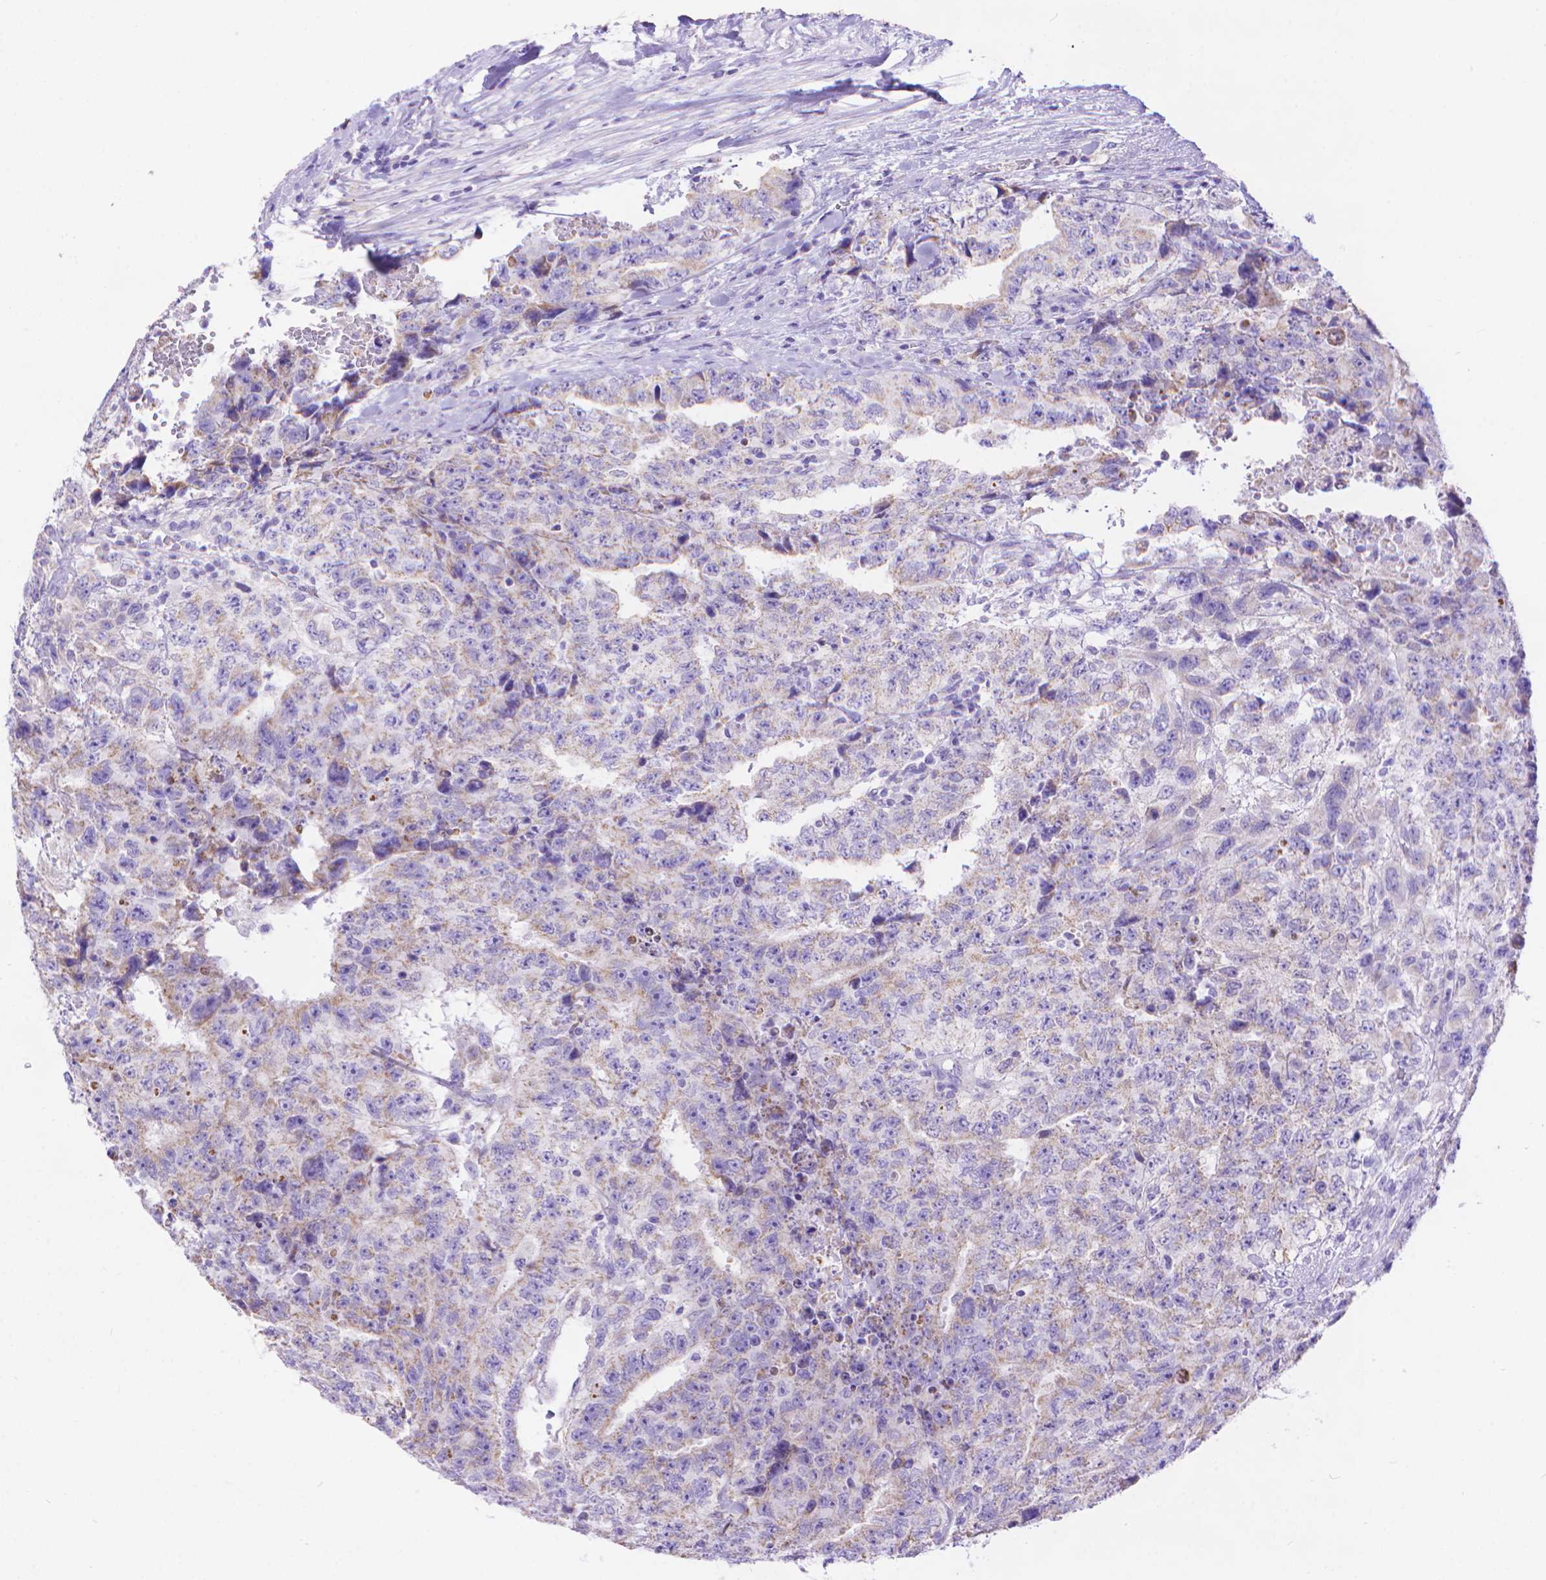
{"staining": {"intensity": "weak", "quantity": "<25%", "location": "cytoplasmic/membranous"}, "tissue": "testis cancer", "cell_type": "Tumor cells", "image_type": "cancer", "snomed": [{"axis": "morphology", "description": "Carcinoma, Embryonal, NOS"}, {"axis": "topography", "description": "Testis"}], "caption": "Testis cancer (embryonal carcinoma) was stained to show a protein in brown. There is no significant expression in tumor cells. Nuclei are stained in blue.", "gene": "DHRS2", "patient": {"sex": "male", "age": 24}}